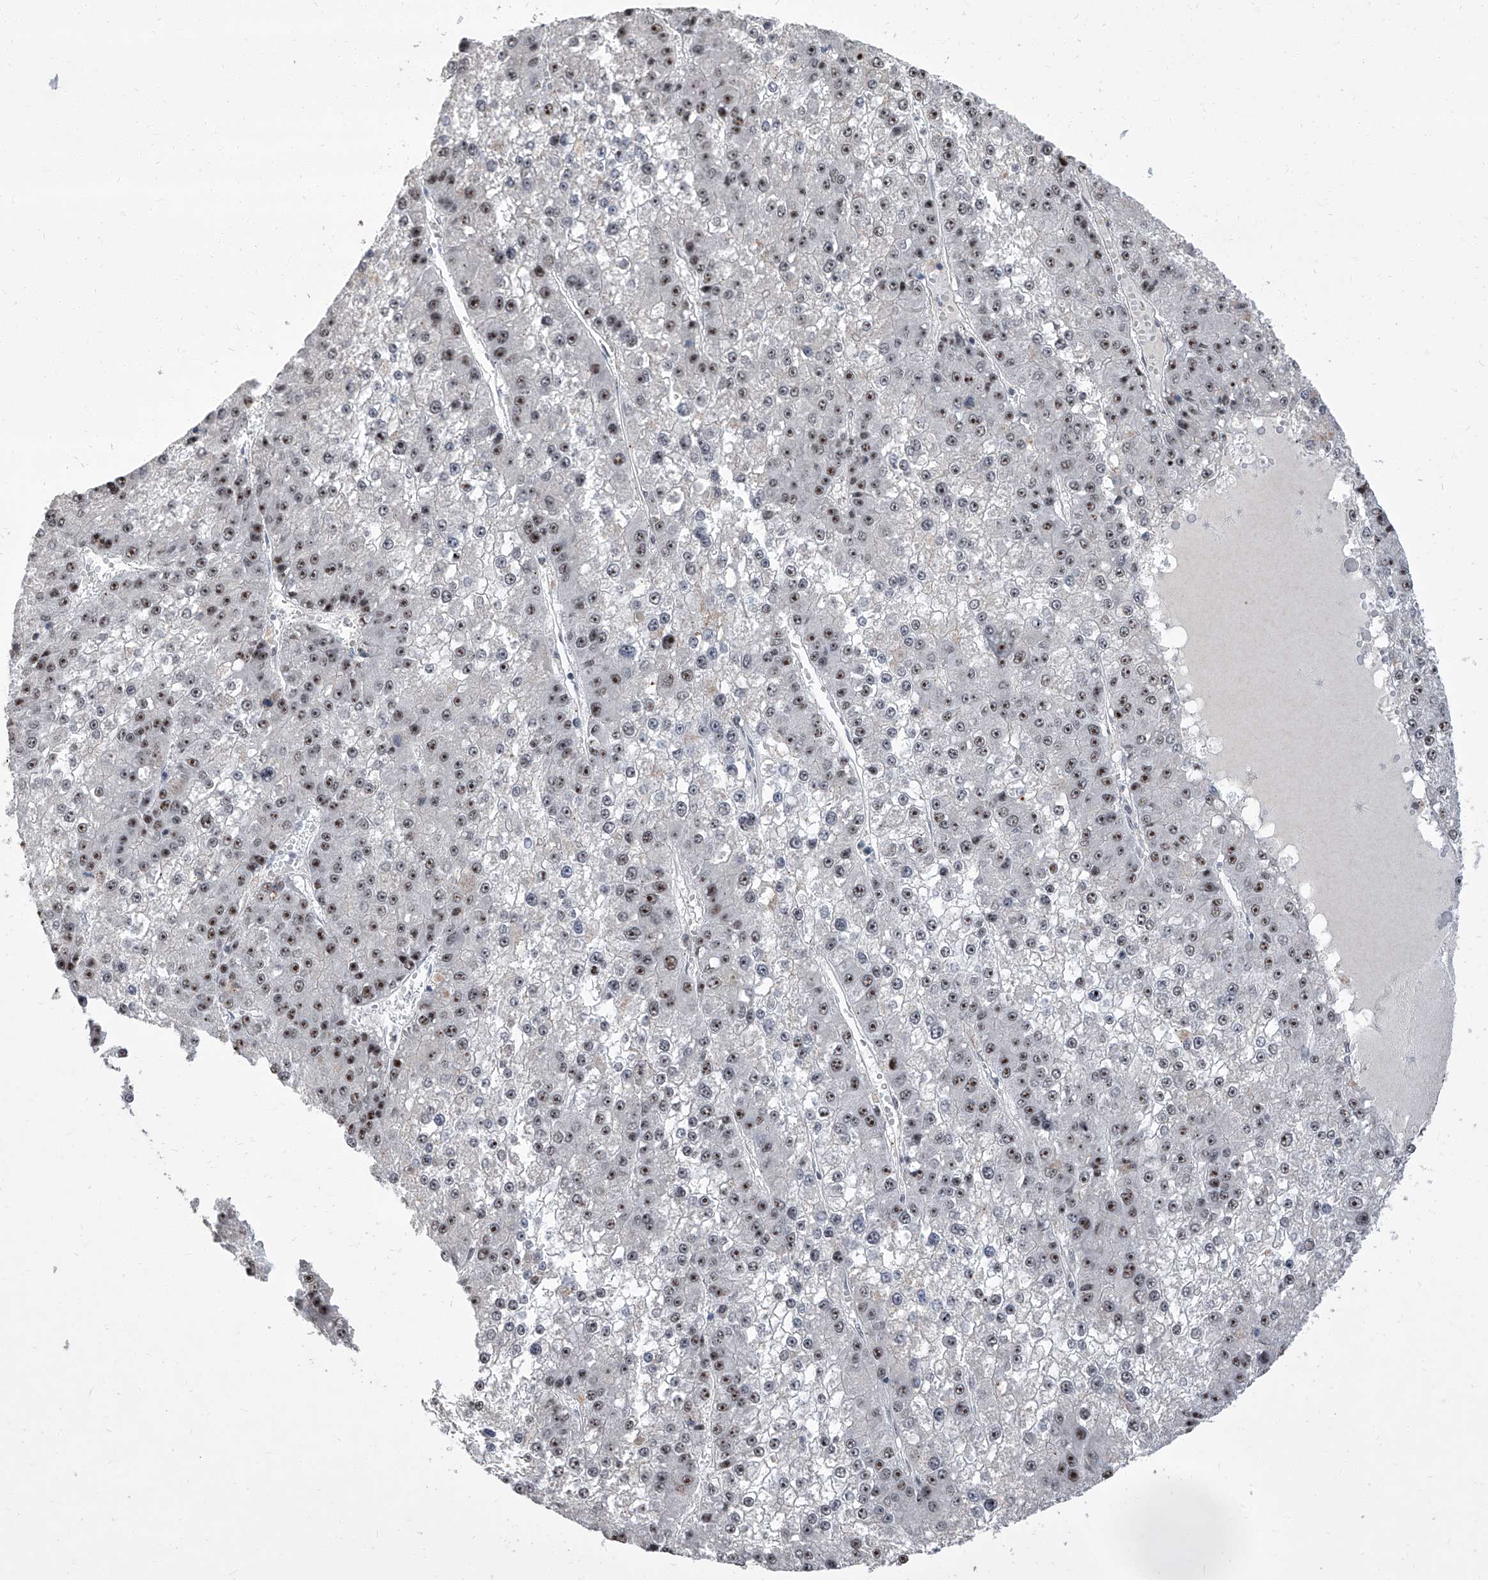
{"staining": {"intensity": "moderate", "quantity": "25%-75%", "location": "nuclear"}, "tissue": "liver cancer", "cell_type": "Tumor cells", "image_type": "cancer", "snomed": [{"axis": "morphology", "description": "Carcinoma, Hepatocellular, NOS"}, {"axis": "topography", "description": "Liver"}], "caption": "Immunohistochemical staining of human liver hepatocellular carcinoma demonstrates moderate nuclear protein staining in about 25%-75% of tumor cells.", "gene": "CMTR1", "patient": {"sex": "female", "age": 73}}